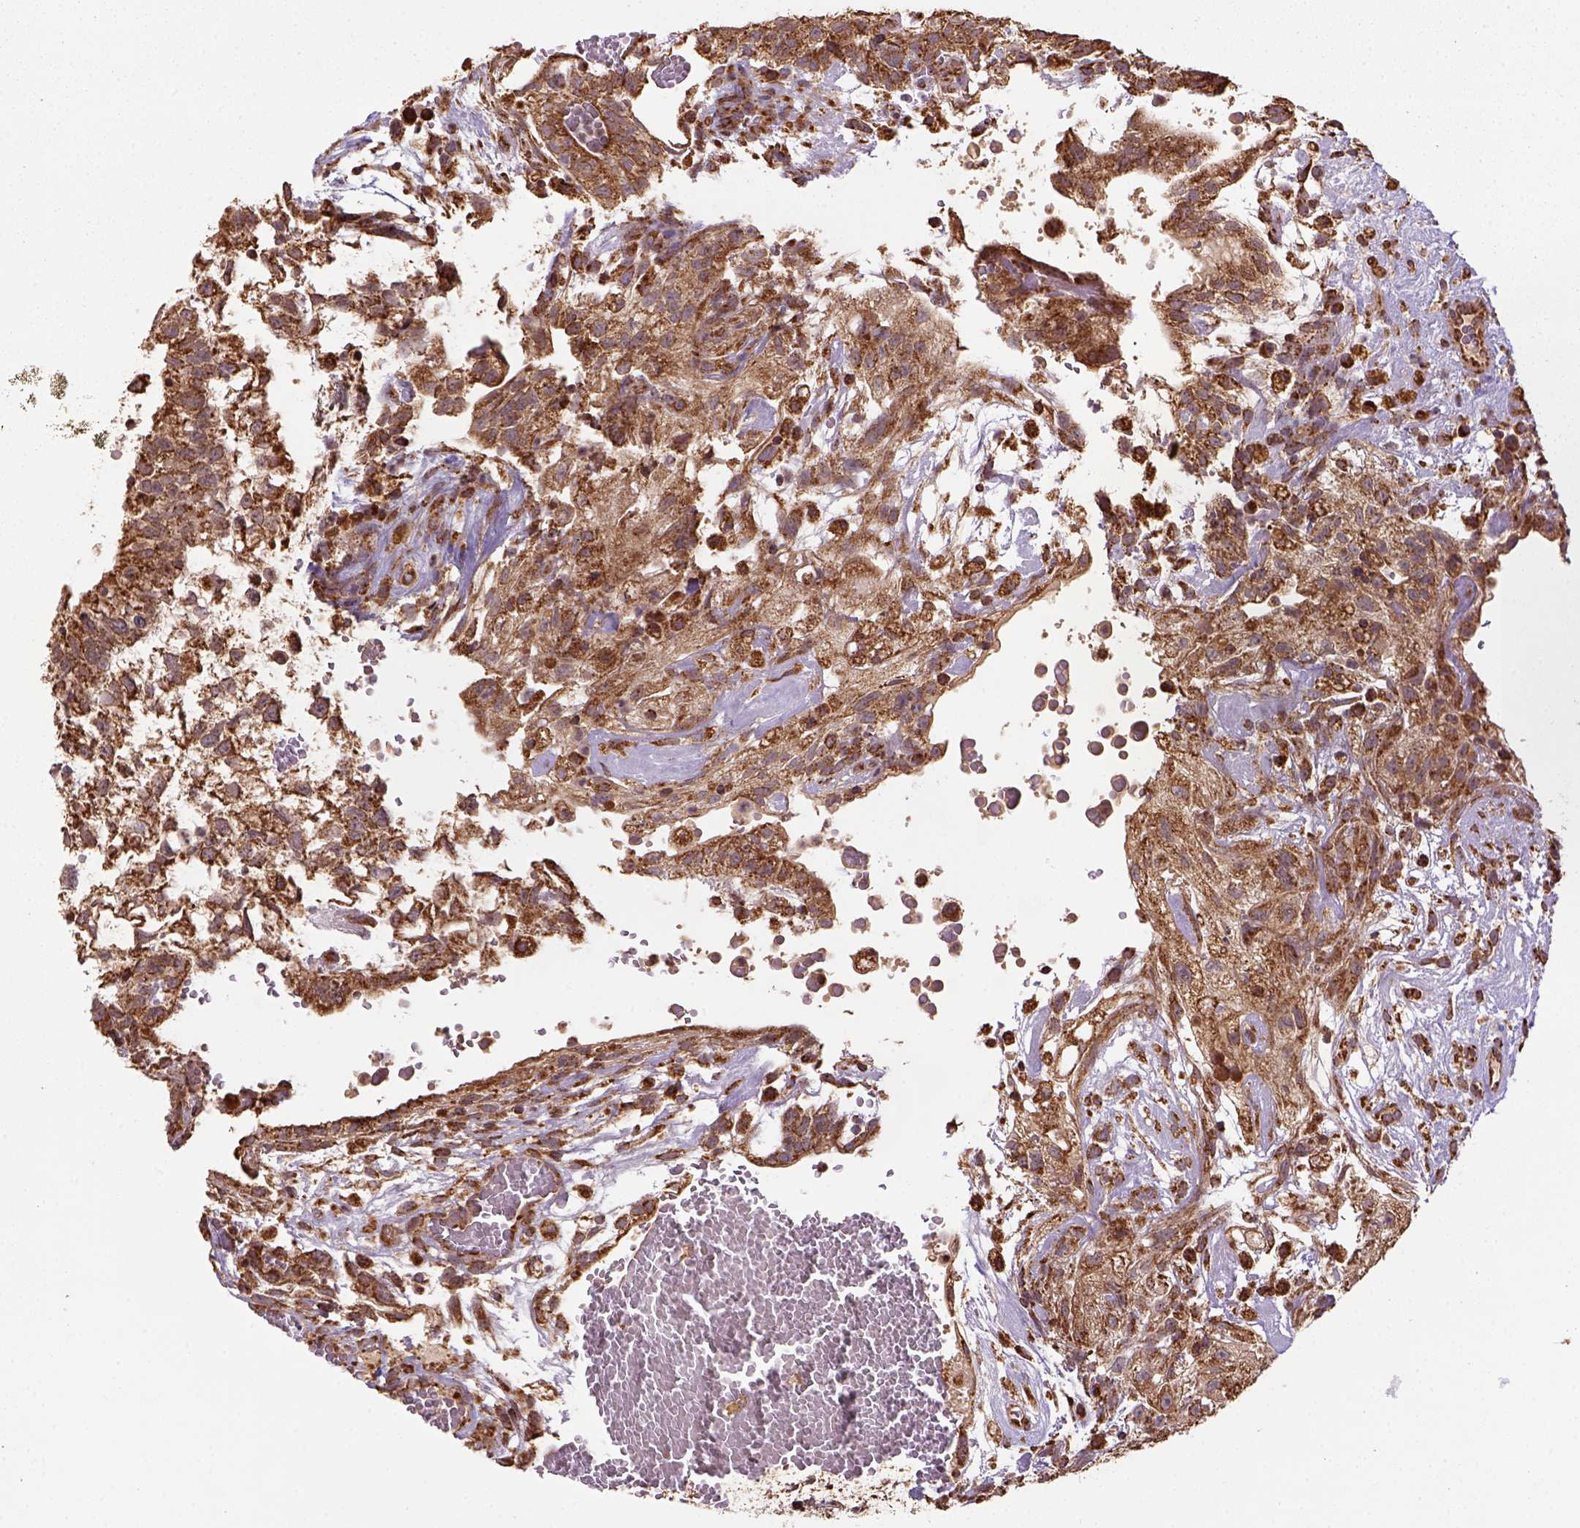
{"staining": {"intensity": "moderate", "quantity": ">75%", "location": "cytoplasmic/membranous"}, "tissue": "testis cancer", "cell_type": "Tumor cells", "image_type": "cancer", "snomed": [{"axis": "morphology", "description": "Normal tissue, NOS"}, {"axis": "morphology", "description": "Carcinoma, Embryonal, NOS"}, {"axis": "topography", "description": "Testis"}], "caption": "Tumor cells display medium levels of moderate cytoplasmic/membranous expression in approximately >75% of cells in embryonal carcinoma (testis). The staining is performed using DAB brown chromogen to label protein expression. The nuclei are counter-stained blue using hematoxylin.", "gene": "MAPK8IP3", "patient": {"sex": "male", "age": 32}}